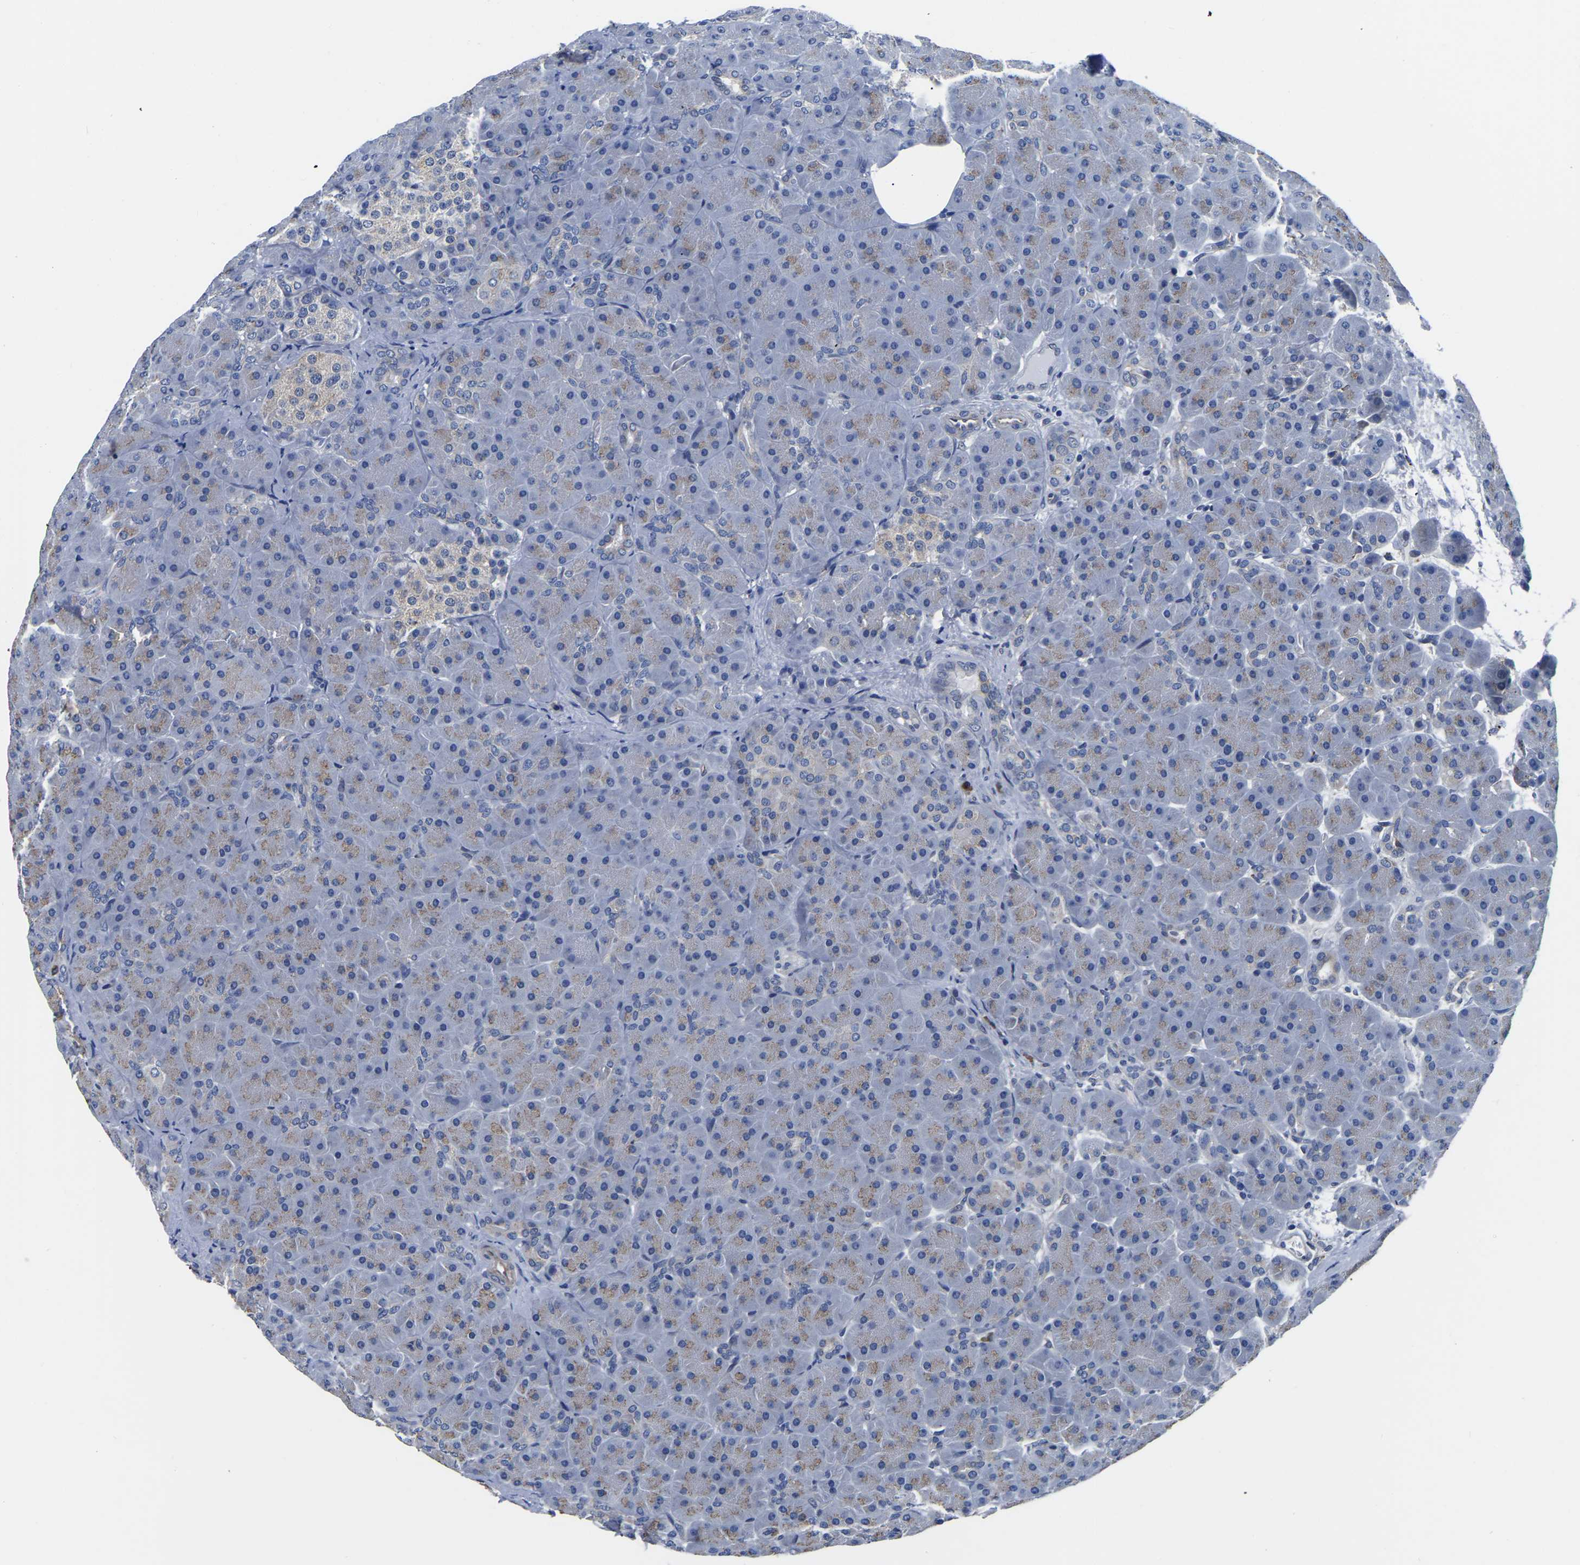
{"staining": {"intensity": "moderate", "quantity": "<25%", "location": "cytoplasmic/membranous"}, "tissue": "pancreas", "cell_type": "Exocrine glandular cells", "image_type": "normal", "snomed": [{"axis": "morphology", "description": "Normal tissue, NOS"}, {"axis": "topography", "description": "Pancreas"}], "caption": "Benign pancreas was stained to show a protein in brown. There is low levels of moderate cytoplasmic/membranous positivity in about <25% of exocrine glandular cells.", "gene": "PDLIM7", "patient": {"sex": "male", "age": 66}}